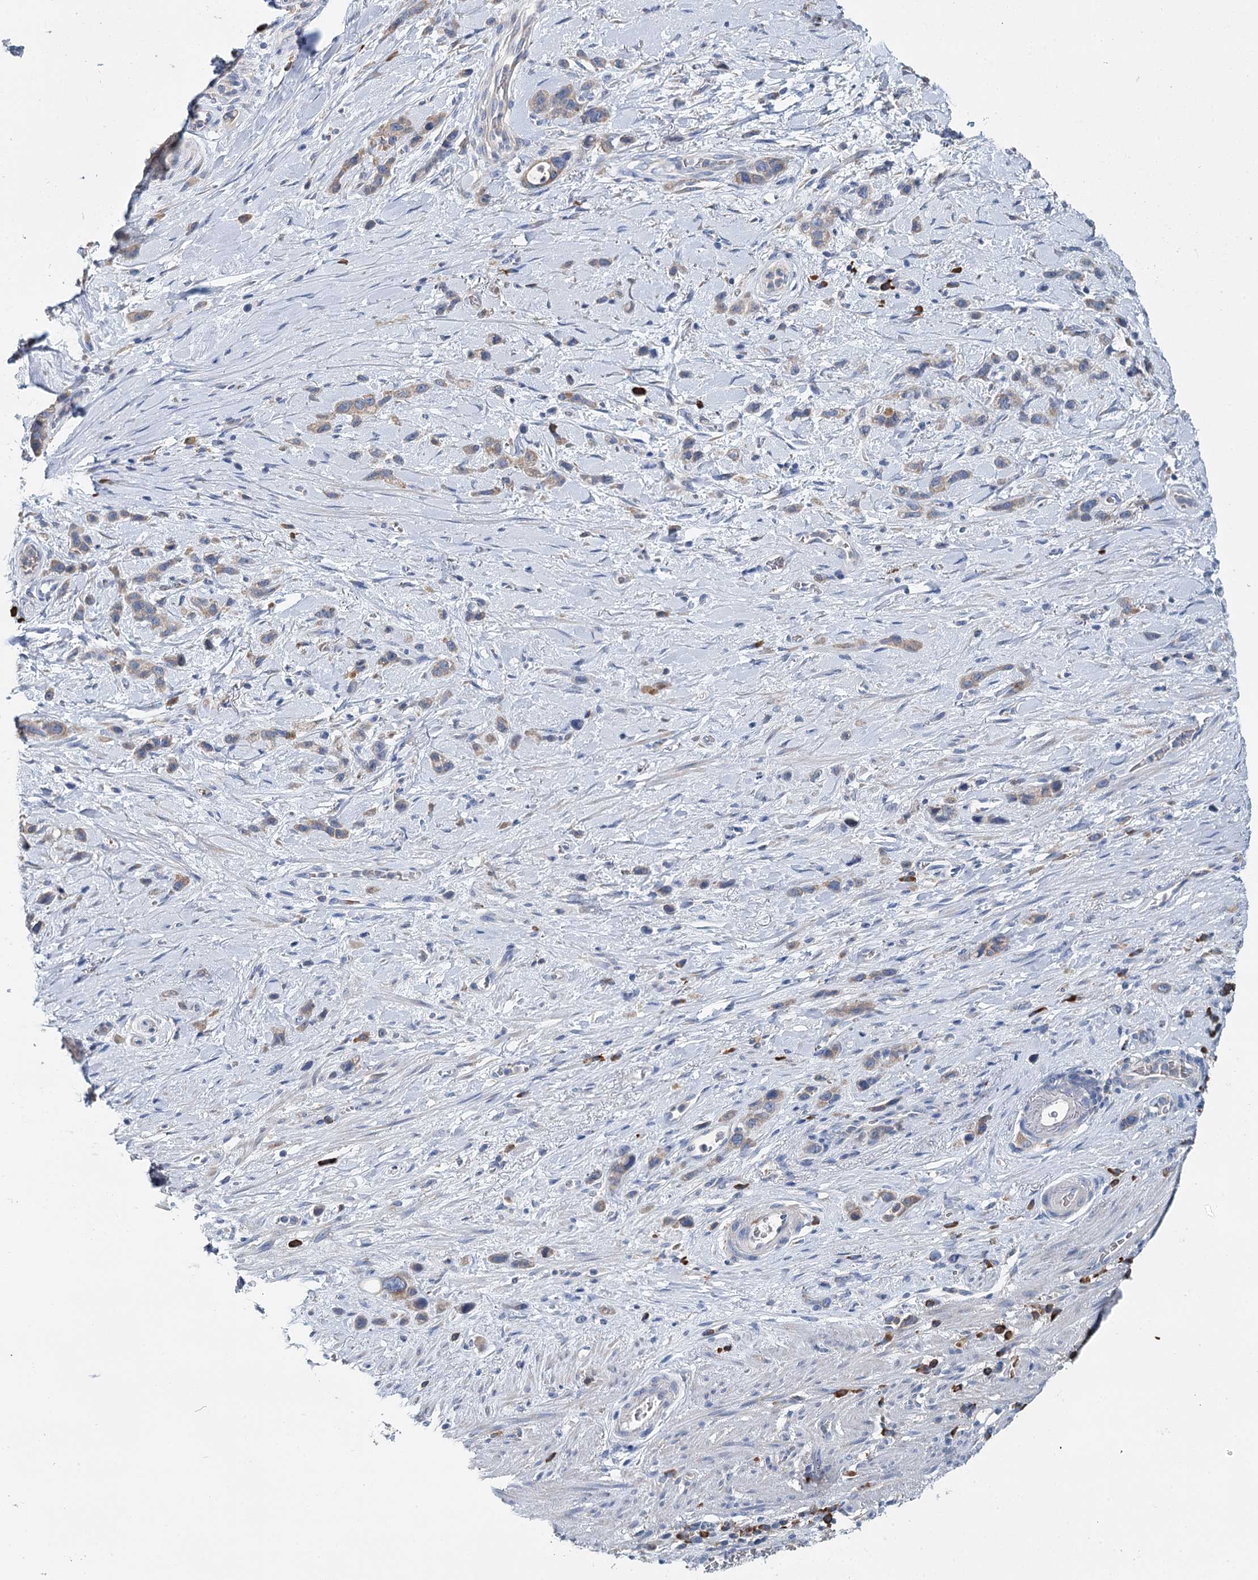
{"staining": {"intensity": "weak", "quantity": "25%-75%", "location": "cytoplasmic/membranous"}, "tissue": "stomach cancer", "cell_type": "Tumor cells", "image_type": "cancer", "snomed": [{"axis": "morphology", "description": "Adenocarcinoma, NOS"}, {"axis": "morphology", "description": "Adenocarcinoma, High grade"}, {"axis": "topography", "description": "Stomach, upper"}, {"axis": "topography", "description": "Stomach, lower"}], "caption": "Stomach high-grade adenocarcinoma tissue displays weak cytoplasmic/membranous expression in about 25%-75% of tumor cells, visualized by immunohistochemistry.", "gene": "ANKRD16", "patient": {"sex": "female", "age": 65}}